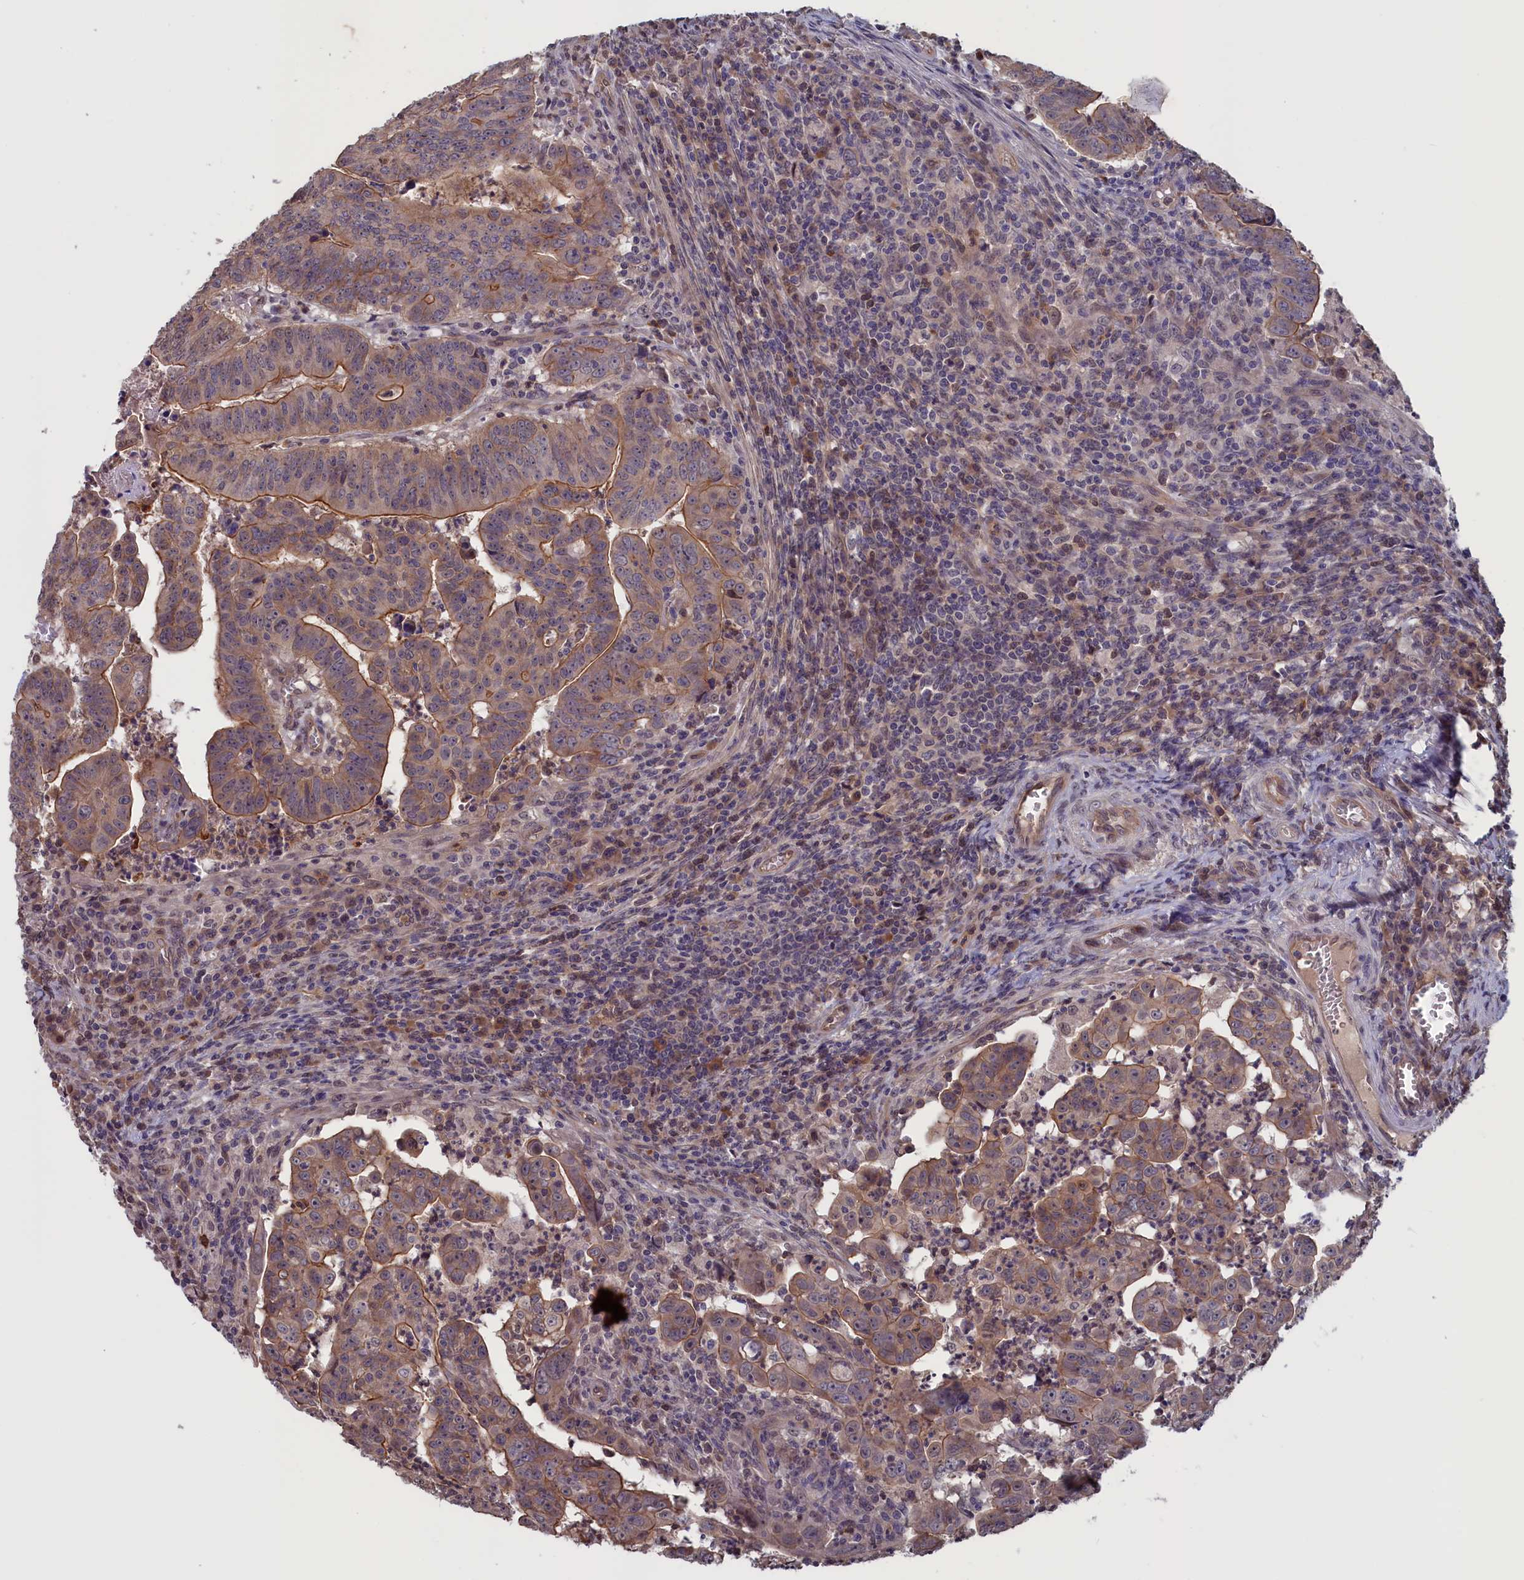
{"staining": {"intensity": "weak", "quantity": ">75%", "location": "cytoplasmic/membranous"}, "tissue": "colorectal cancer", "cell_type": "Tumor cells", "image_type": "cancer", "snomed": [{"axis": "morphology", "description": "Adenocarcinoma, NOS"}, {"axis": "topography", "description": "Rectum"}], "caption": "Protein expression analysis of human colorectal cancer reveals weak cytoplasmic/membranous expression in approximately >75% of tumor cells. (DAB (3,3'-diaminobenzidine) = brown stain, brightfield microscopy at high magnification).", "gene": "PLP2", "patient": {"sex": "male", "age": 69}}